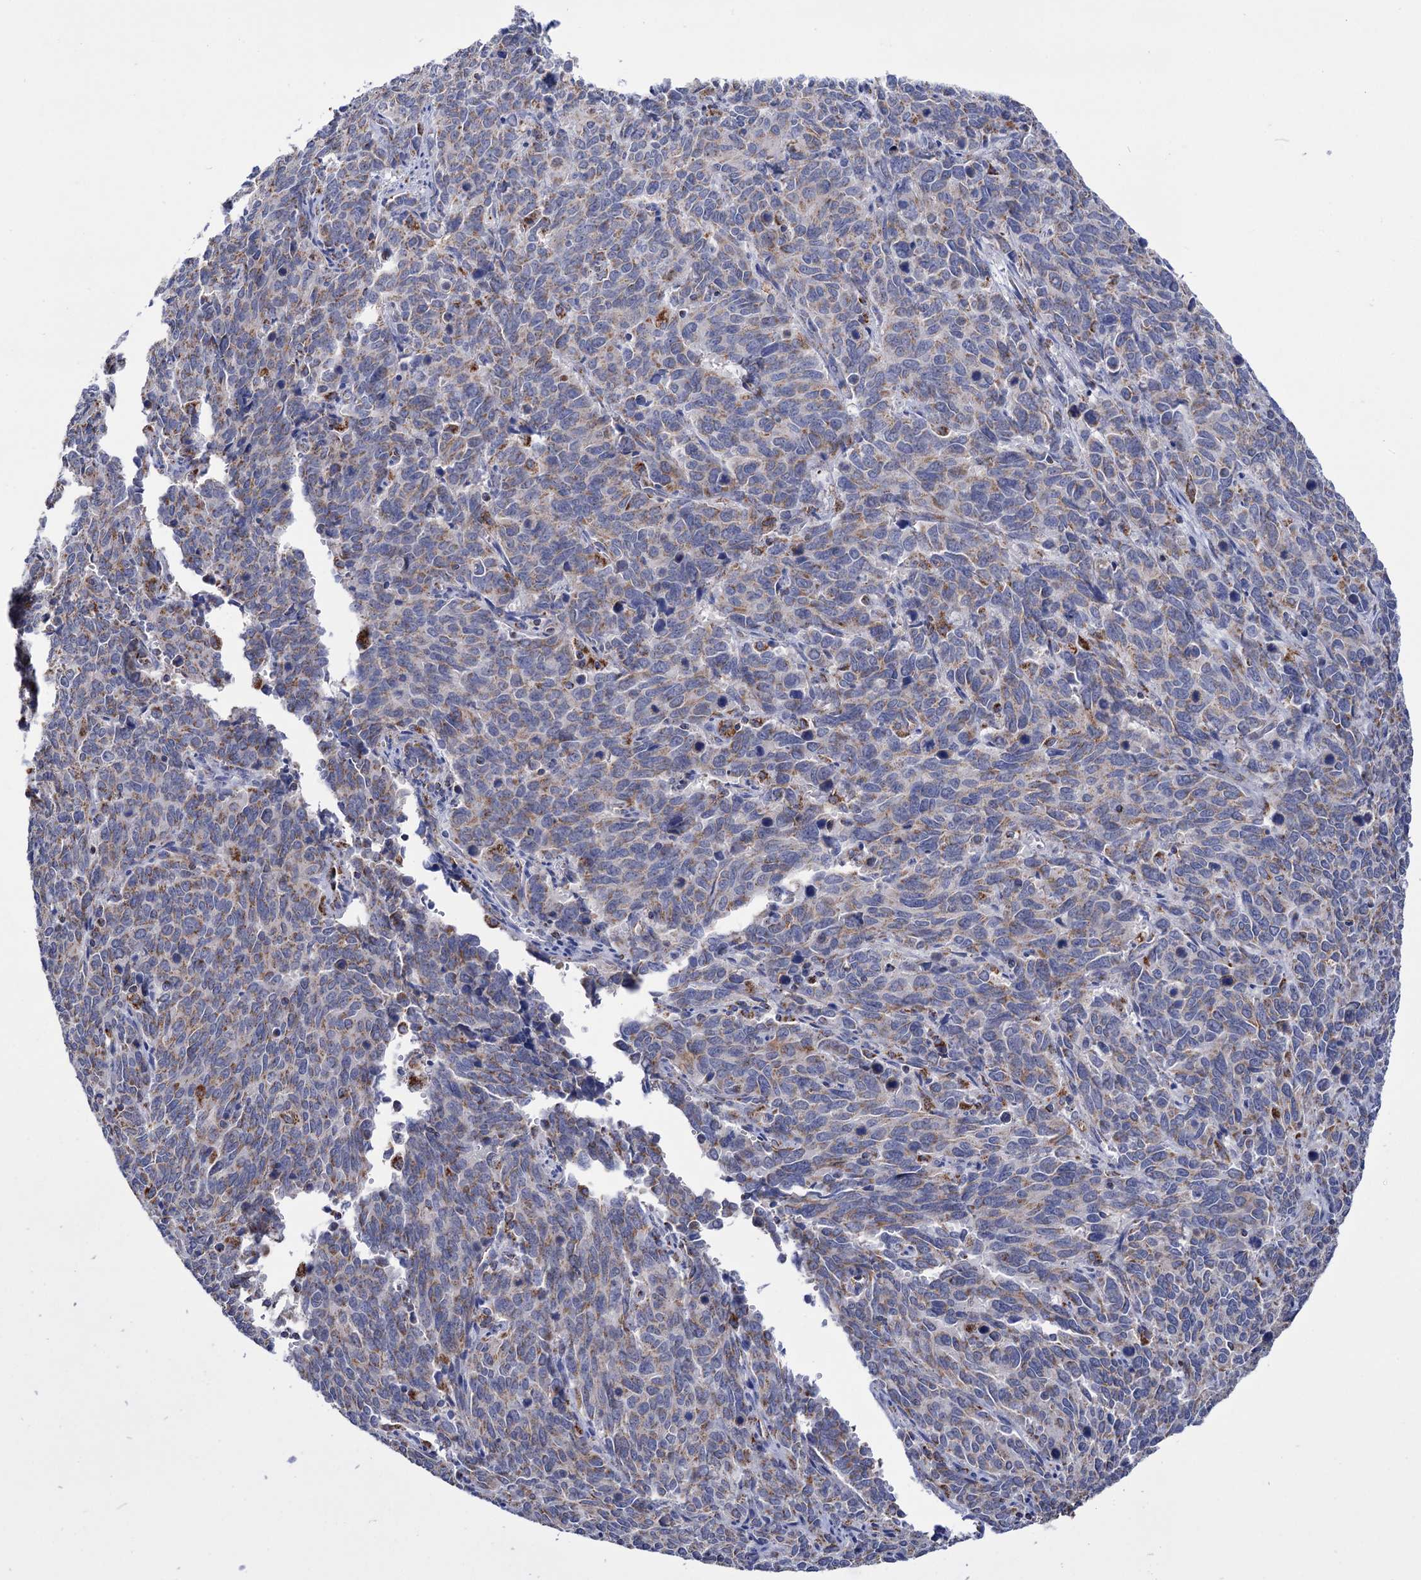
{"staining": {"intensity": "weak", "quantity": ">75%", "location": "cytoplasmic/membranous"}, "tissue": "cervical cancer", "cell_type": "Tumor cells", "image_type": "cancer", "snomed": [{"axis": "morphology", "description": "Squamous cell carcinoma, NOS"}, {"axis": "topography", "description": "Cervix"}], "caption": "Cervical cancer (squamous cell carcinoma) was stained to show a protein in brown. There is low levels of weak cytoplasmic/membranous positivity in approximately >75% of tumor cells.", "gene": "ABHD10", "patient": {"sex": "female", "age": 60}}